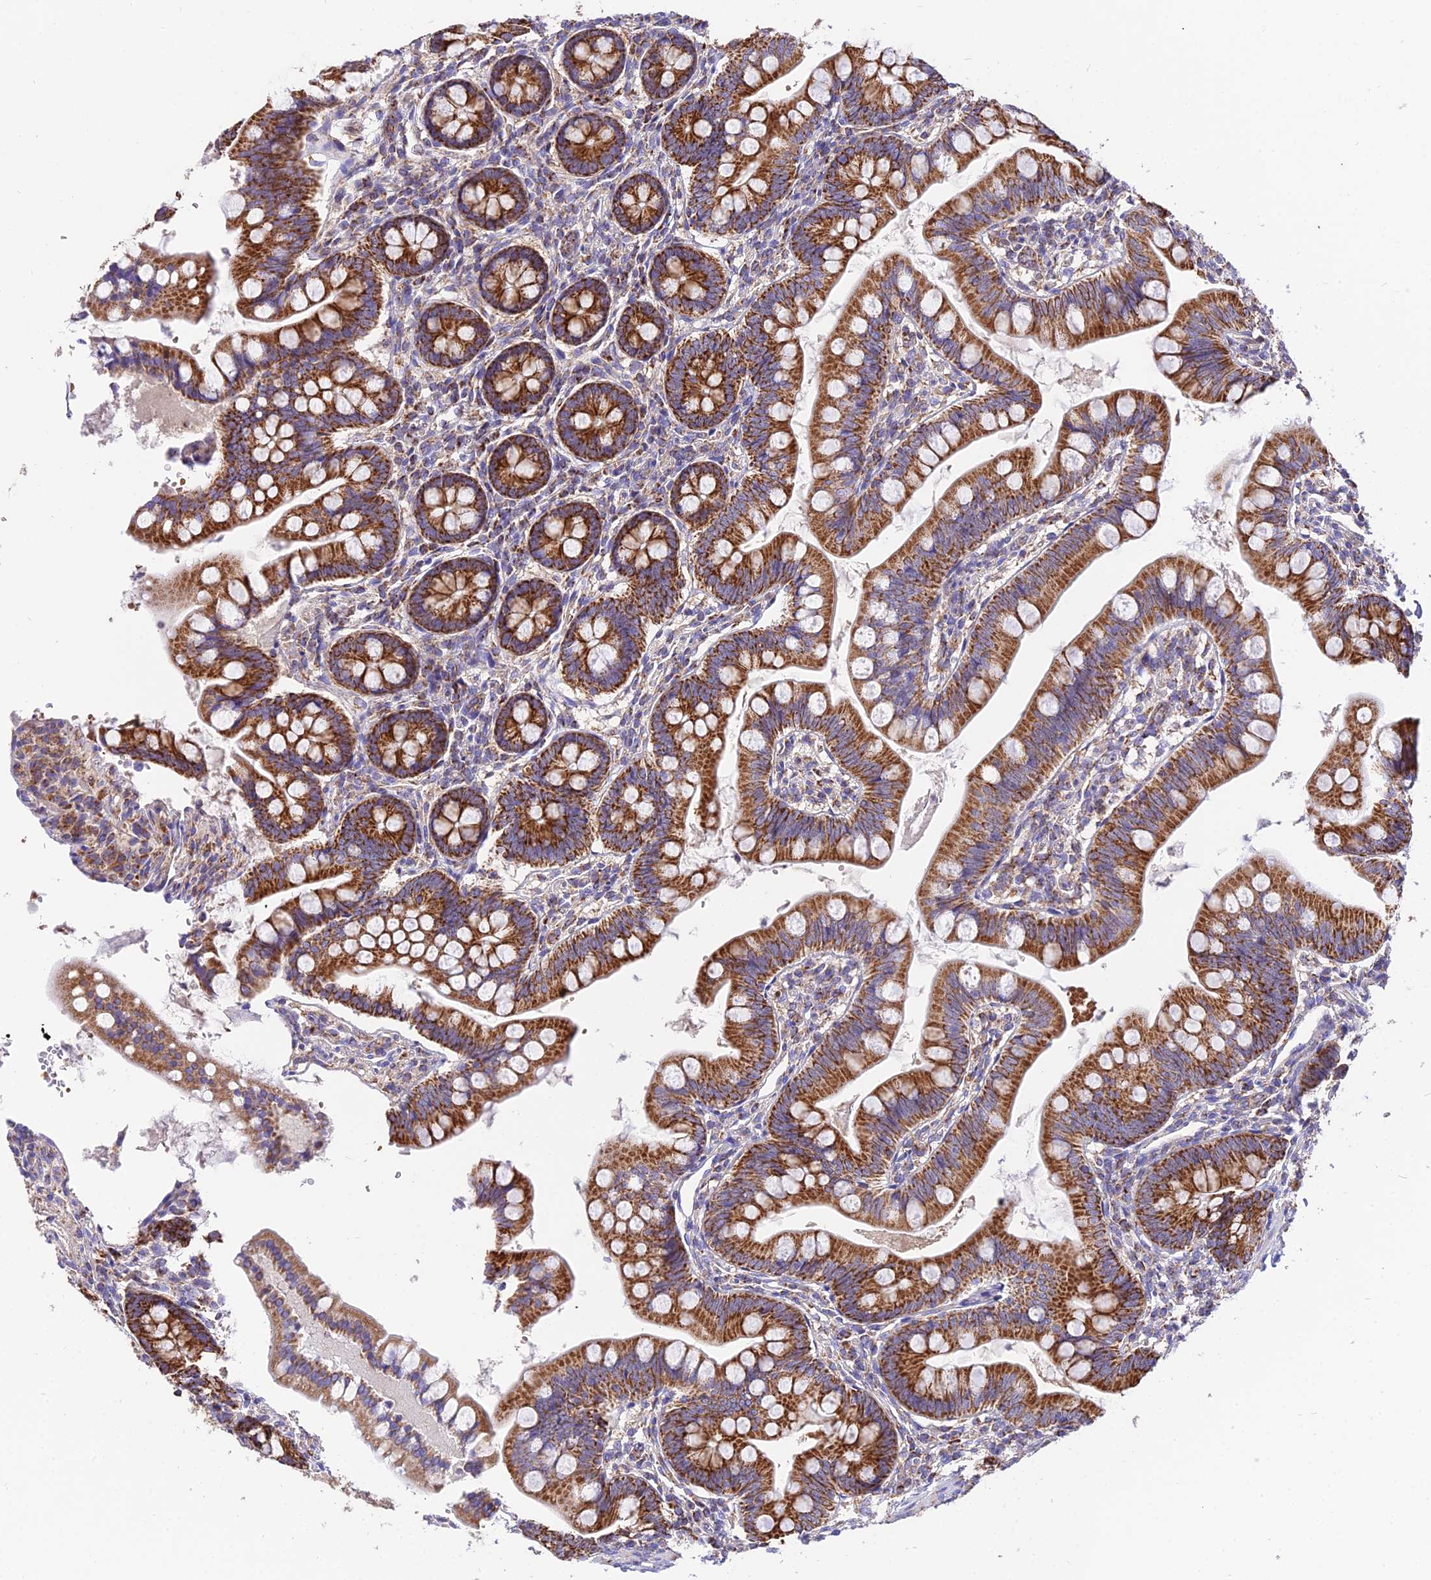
{"staining": {"intensity": "strong", "quantity": ">75%", "location": "cytoplasmic/membranous"}, "tissue": "small intestine", "cell_type": "Glandular cells", "image_type": "normal", "snomed": [{"axis": "morphology", "description": "Normal tissue, NOS"}, {"axis": "topography", "description": "Small intestine"}], "caption": "DAB (3,3'-diaminobenzidine) immunohistochemical staining of unremarkable small intestine reveals strong cytoplasmic/membranous protein positivity in about >75% of glandular cells.", "gene": "OCIAD1", "patient": {"sex": "male", "age": 7}}